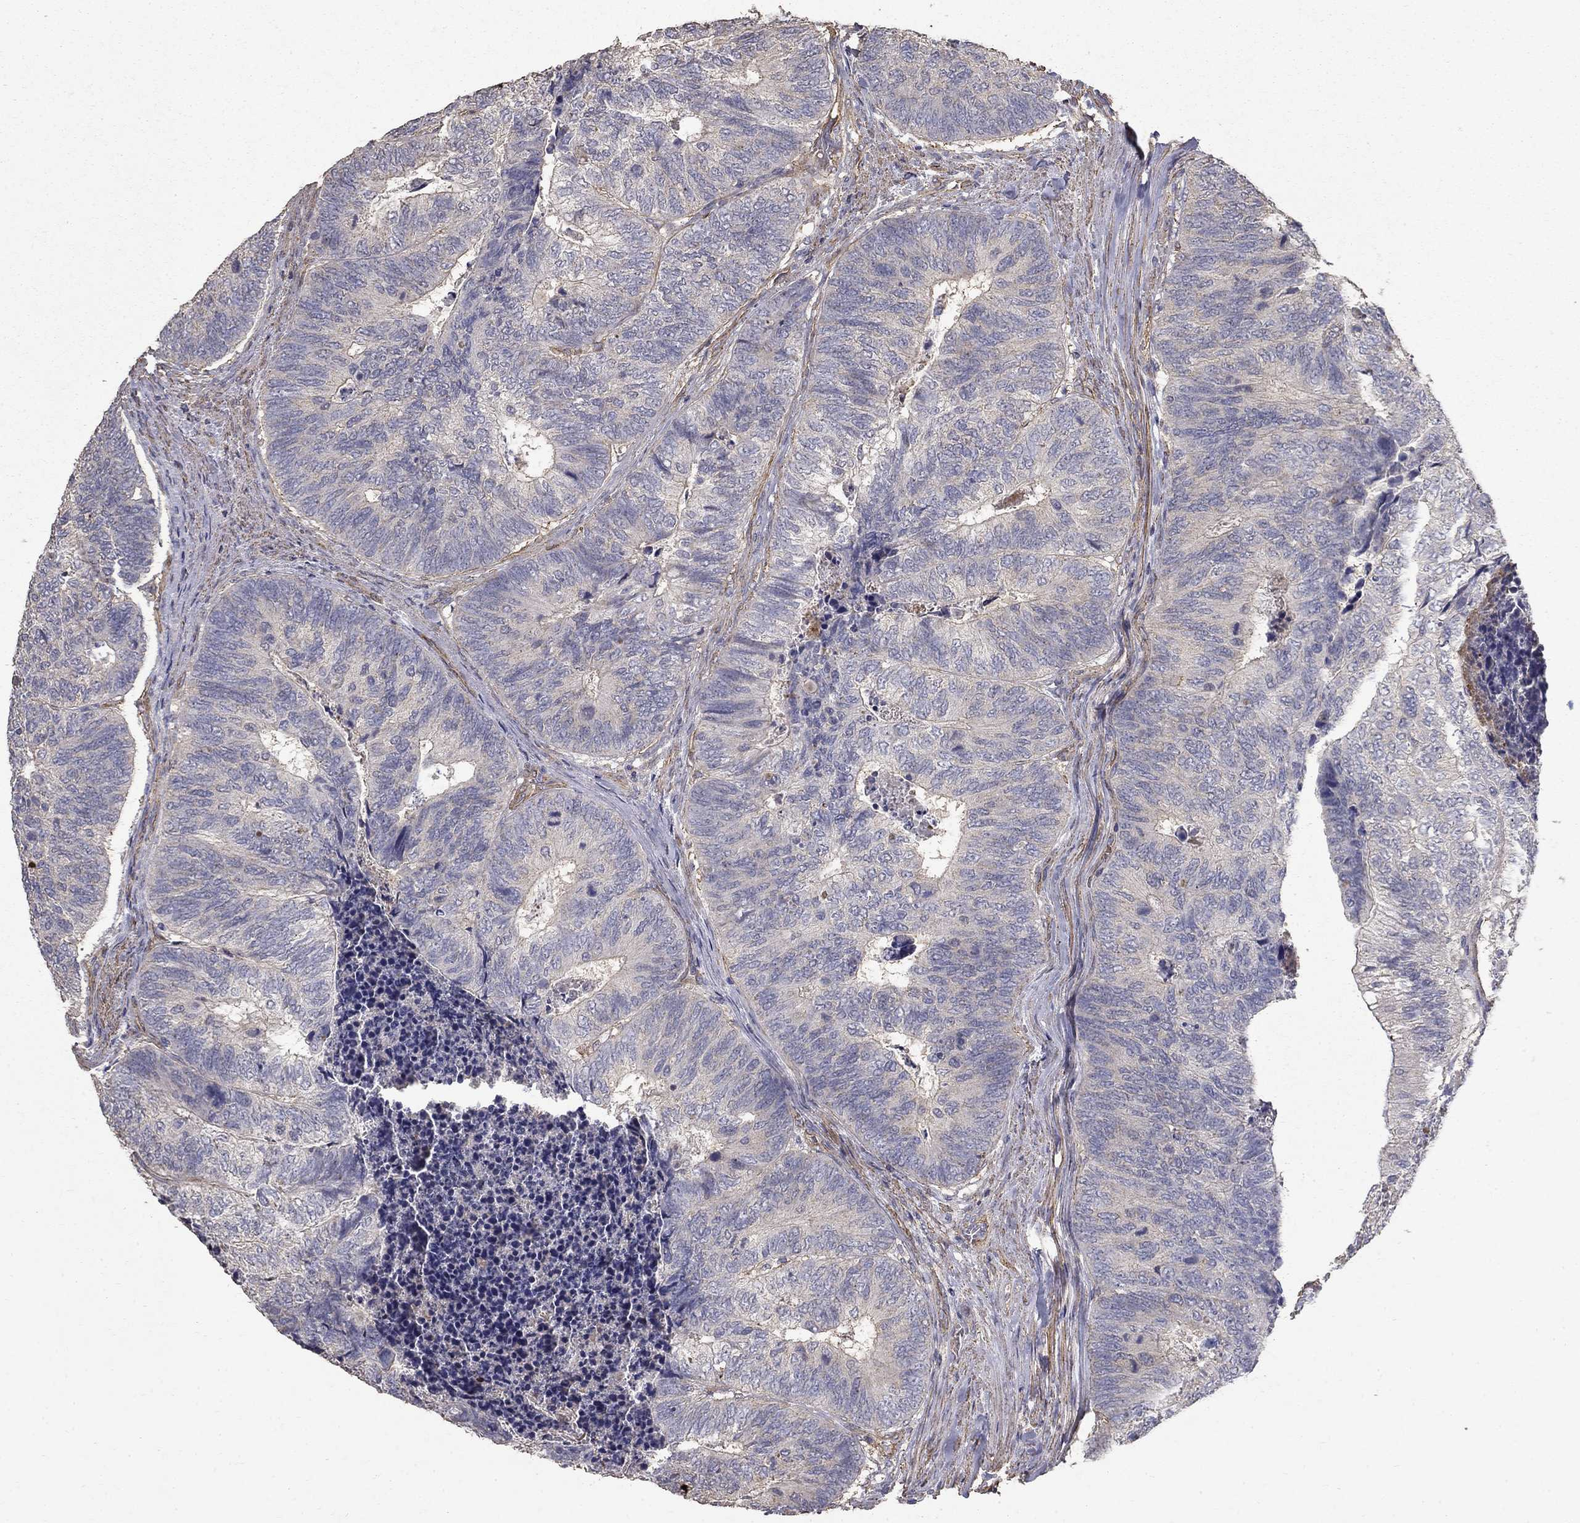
{"staining": {"intensity": "negative", "quantity": "none", "location": "none"}, "tissue": "colorectal cancer", "cell_type": "Tumor cells", "image_type": "cancer", "snomed": [{"axis": "morphology", "description": "Adenocarcinoma, NOS"}, {"axis": "topography", "description": "Colon"}], "caption": "Tumor cells are negative for brown protein staining in adenocarcinoma (colorectal).", "gene": "MPP2", "patient": {"sex": "female", "age": 67}}